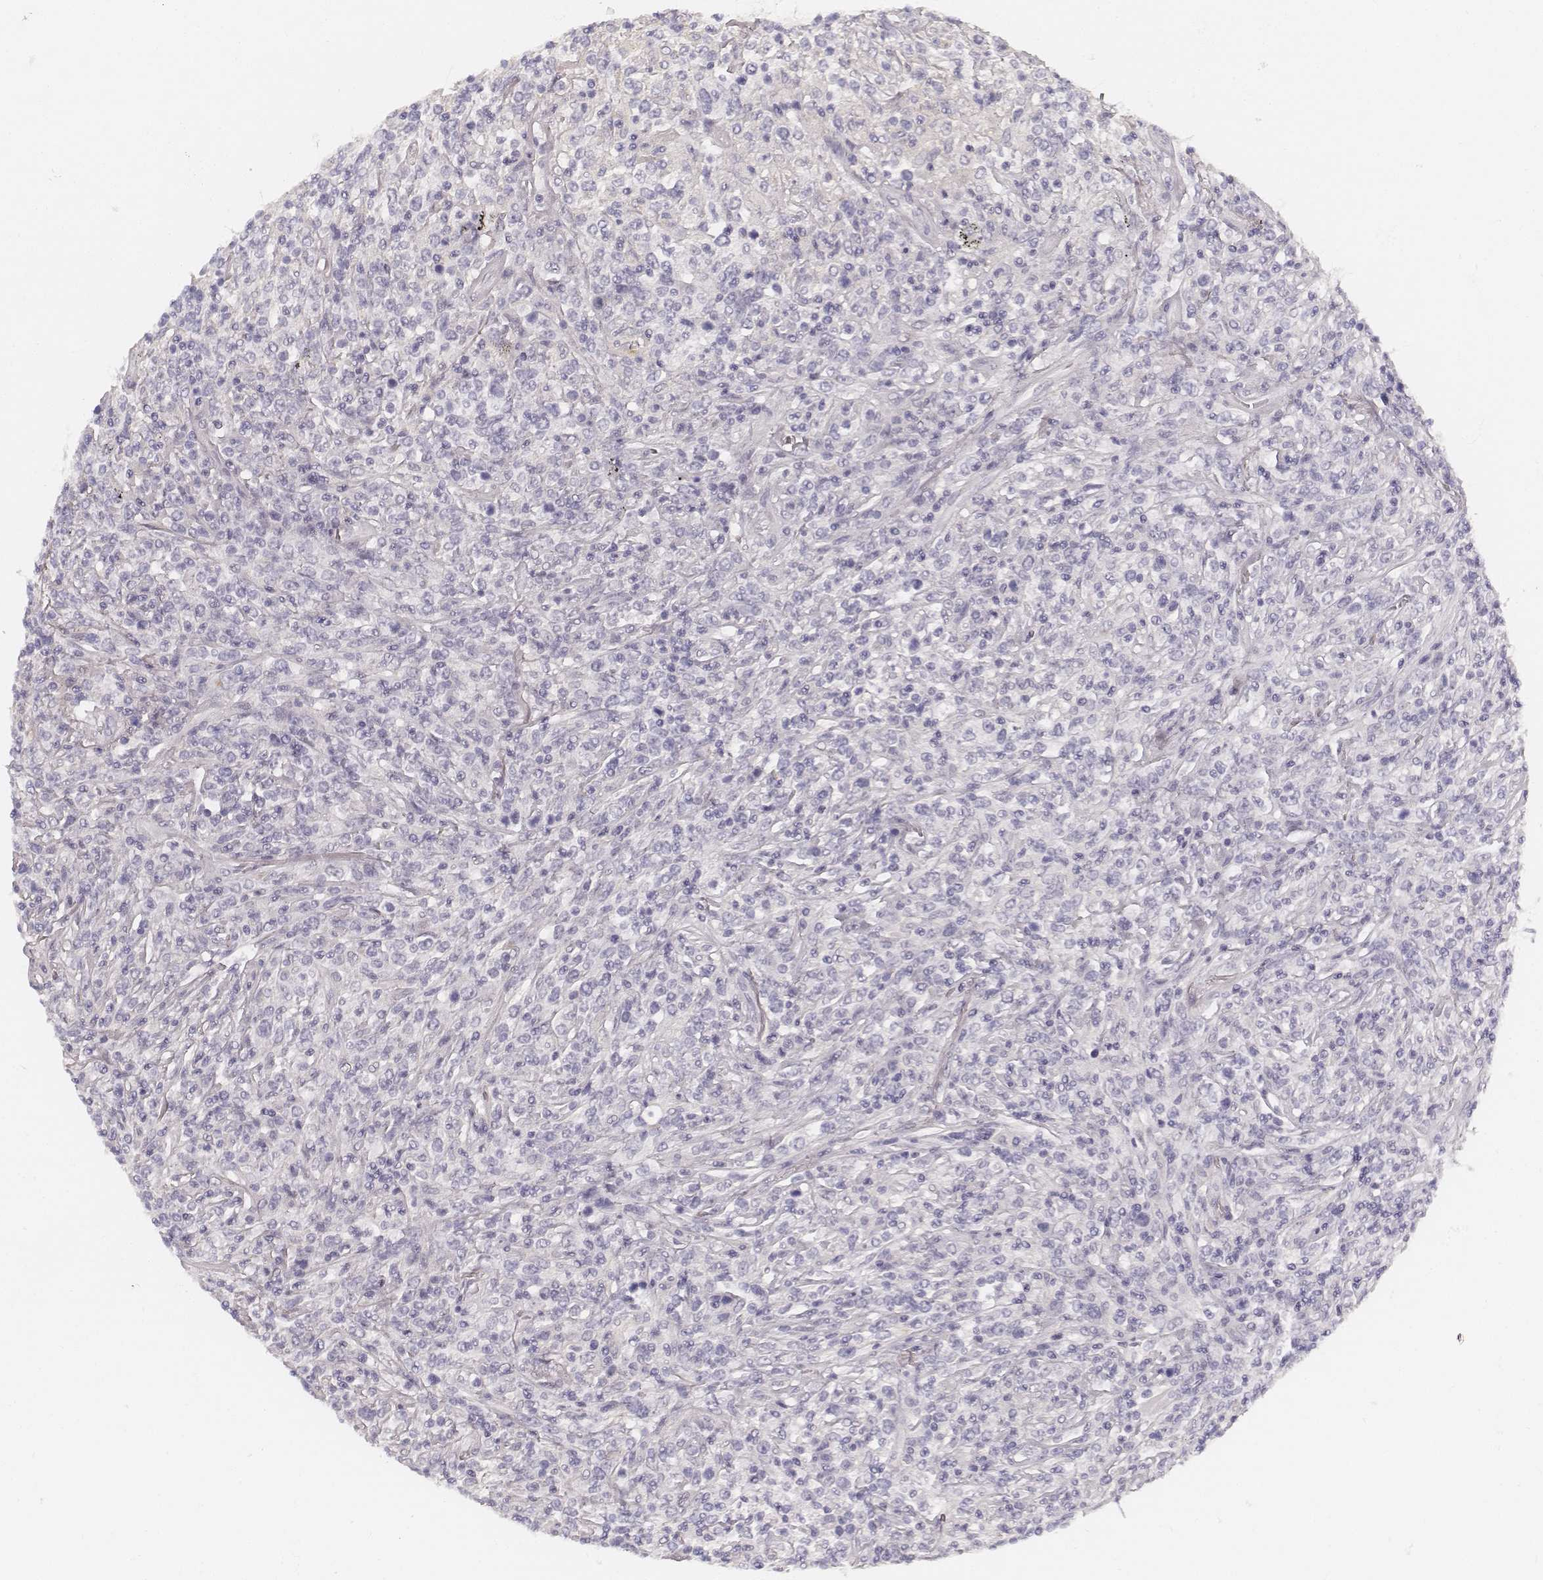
{"staining": {"intensity": "negative", "quantity": "none", "location": "none"}, "tissue": "lymphoma", "cell_type": "Tumor cells", "image_type": "cancer", "snomed": [{"axis": "morphology", "description": "Malignant lymphoma, non-Hodgkin's type, High grade"}, {"axis": "topography", "description": "Lung"}], "caption": "Immunohistochemistry (IHC) image of neoplastic tissue: high-grade malignant lymphoma, non-Hodgkin's type stained with DAB (3,3'-diaminobenzidine) demonstrates no significant protein positivity in tumor cells.", "gene": "HNF4G", "patient": {"sex": "male", "age": 79}}